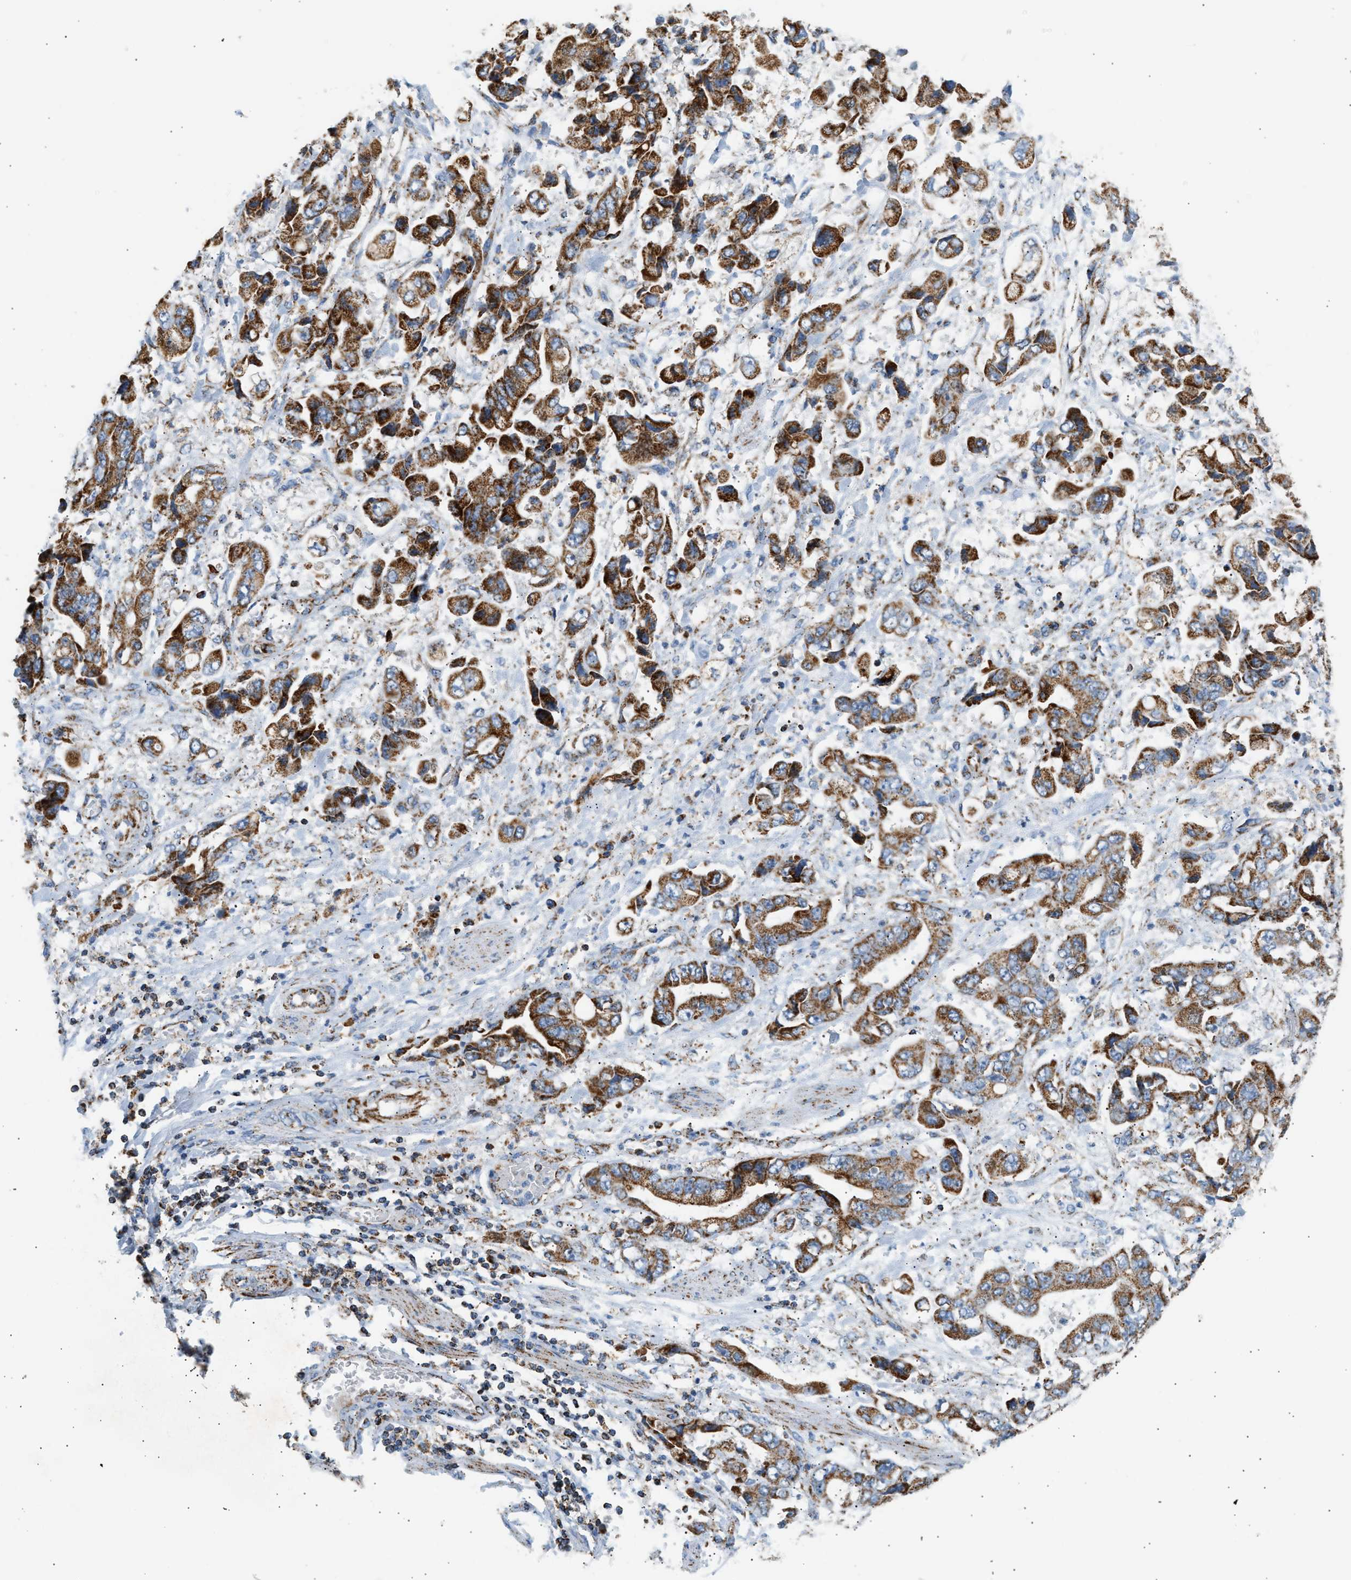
{"staining": {"intensity": "strong", "quantity": ">75%", "location": "cytoplasmic/membranous"}, "tissue": "stomach cancer", "cell_type": "Tumor cells", "image_type": "cancer", "snomed": [{"axis": "morphology", "description": "Normal tissue, NOS"}, {"axis": "morphology", "description": "Adenocarcinoma, NOS"}, {"axis": "topography", "description": "Stomach"}], "caption": "Stomach cancer stained for a protein (brown) shows strong cytoplasmic/membranous positive staining in approximately >75% of tumor cells.", "gene": "OGDH", "patient": {"sex": "male", "age": 62}}